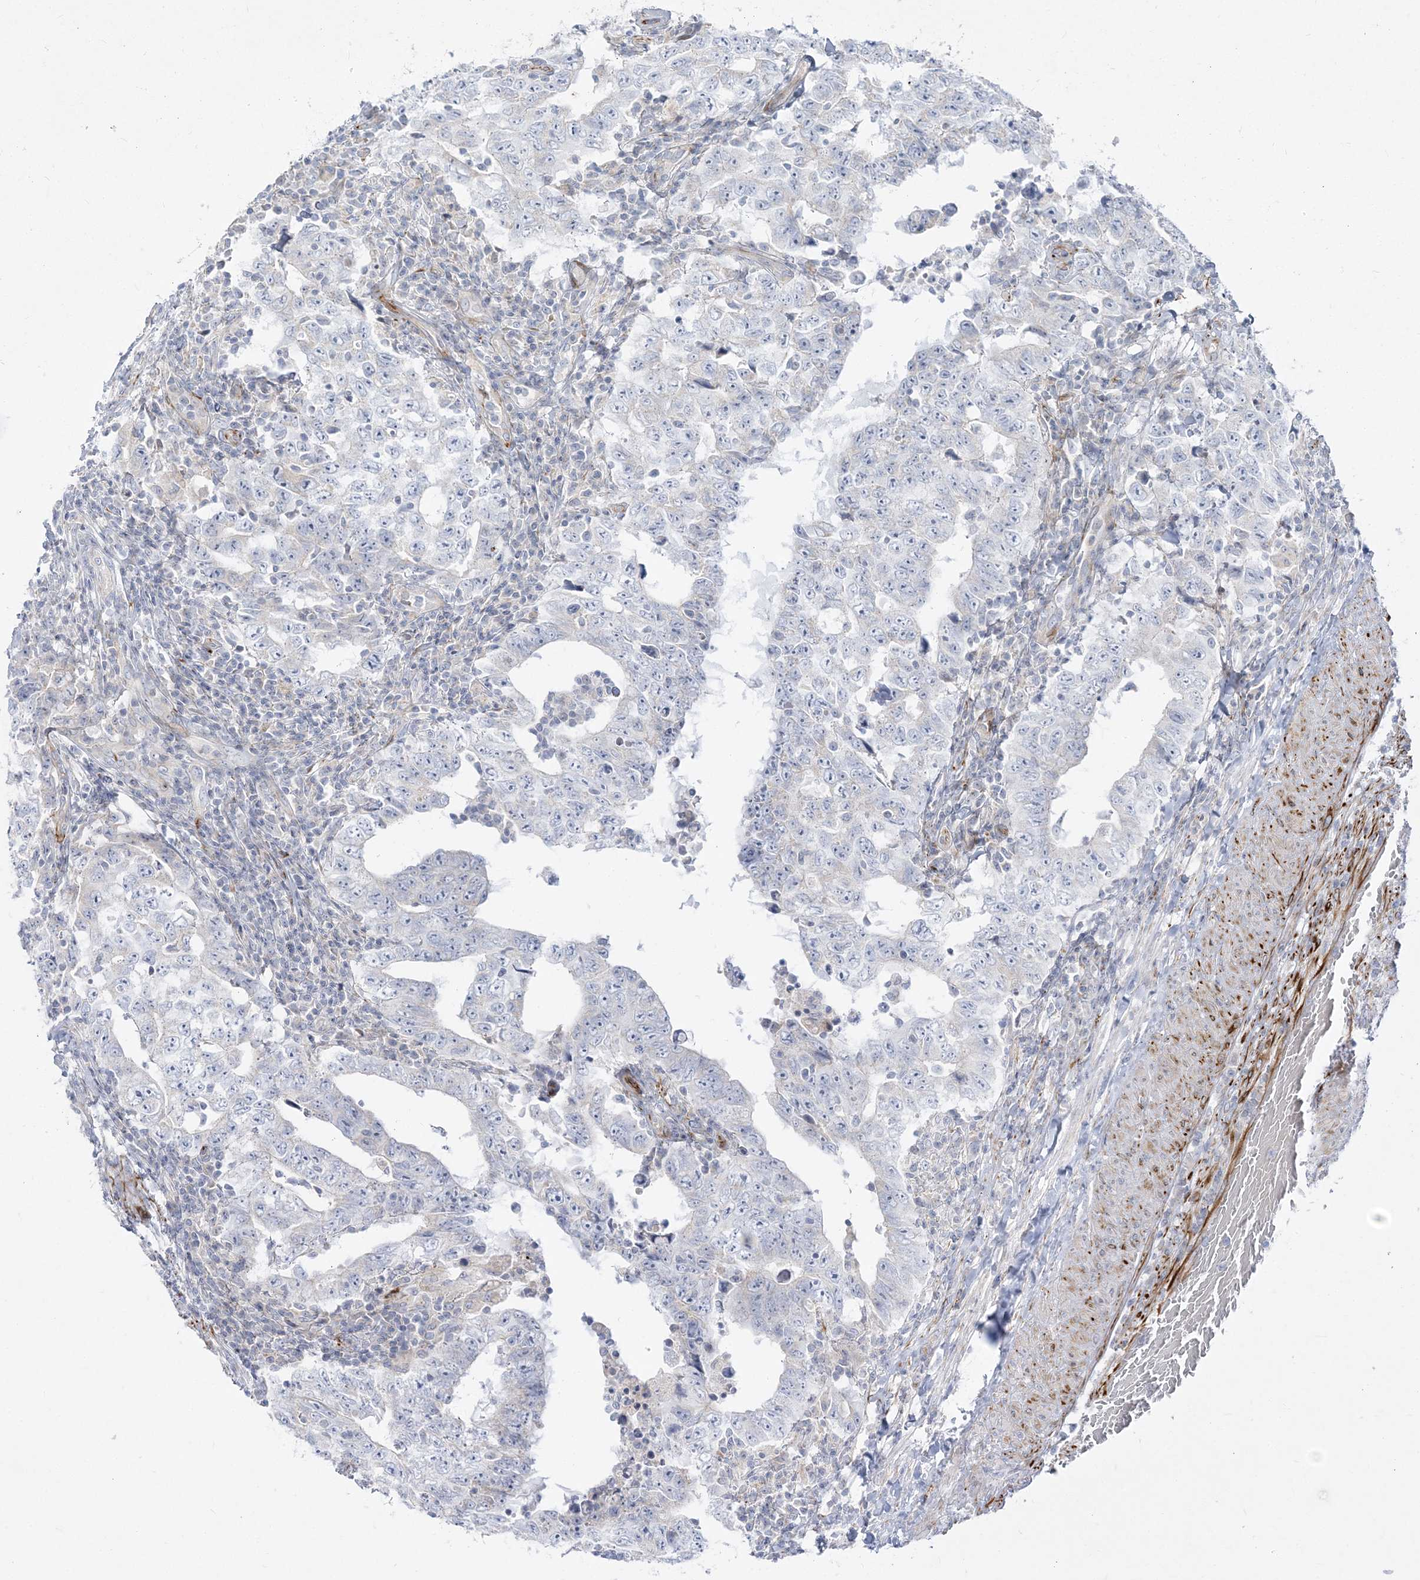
{"staining": {"intensity": "negative", "quantity": "none", "location": "none"}, "tissue": "testis cancer", "cell_type": "Tumor cells", "image_type": "cancer", "snomed": [{"axis": "morphology", "description": "Carcinoma, Embryonal, NOS"}, {"axis": "topography", "description": "Testis"}], "caption": "Immunohistochemical staining of human testis embryonal carcinoma reveals no significant staining in tumor cells.", "gene": "GPAT2", "patient": {"sex": "male", "age": 26}}